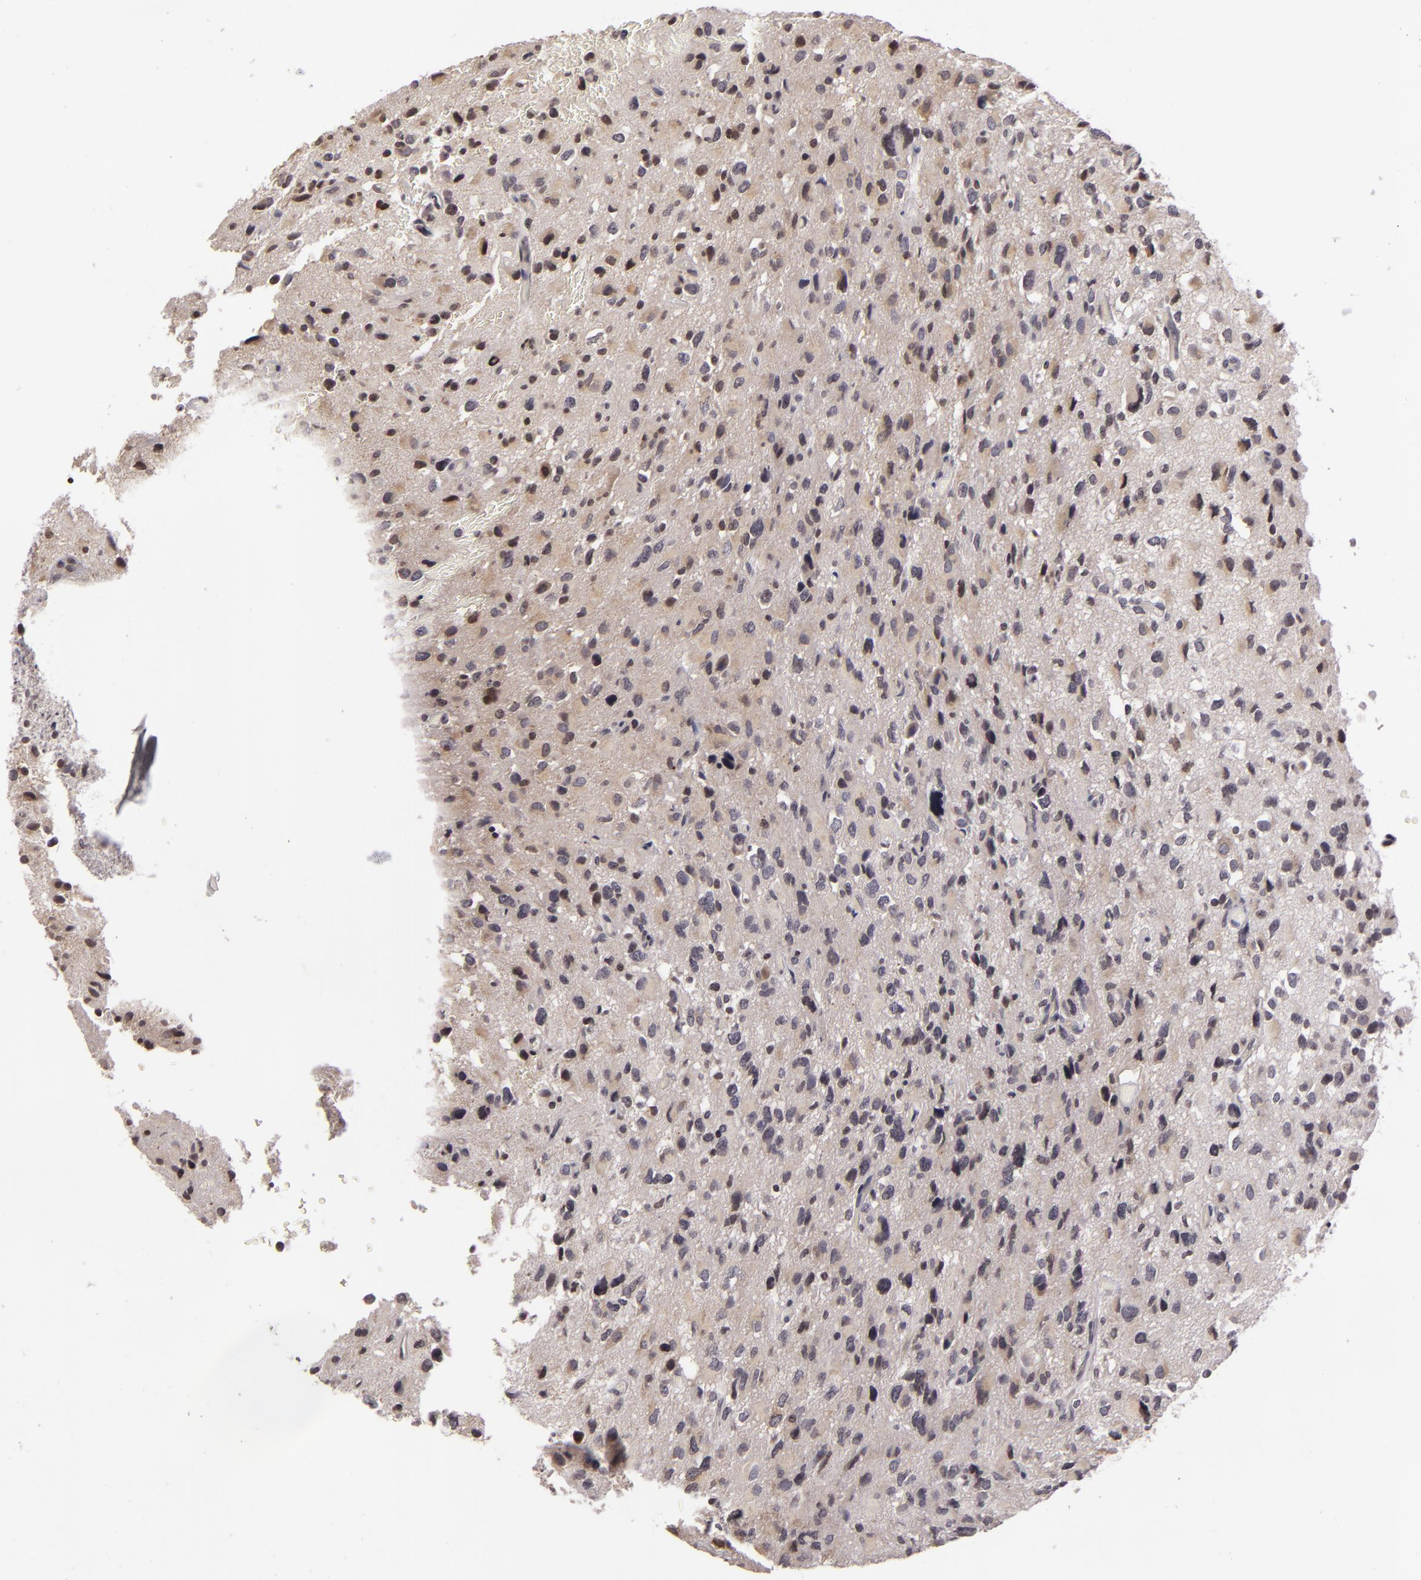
{"staining": {"intensity": "negative", "quantity": "none", "location": "none"}, "tissue": "glioma", "cell_type": "Tumor cells", "image_type": "cancer", "snomed": [{"axis": "morphology", "description": "Glioma, malignant, High grade"}, {"axis": "topography", "description": "Brain"}], "caption": "Tumor cells show no significant protein positivity in glioma.", "gene": "AKAP6", "patient": {"sex": "male", "age": 69}}